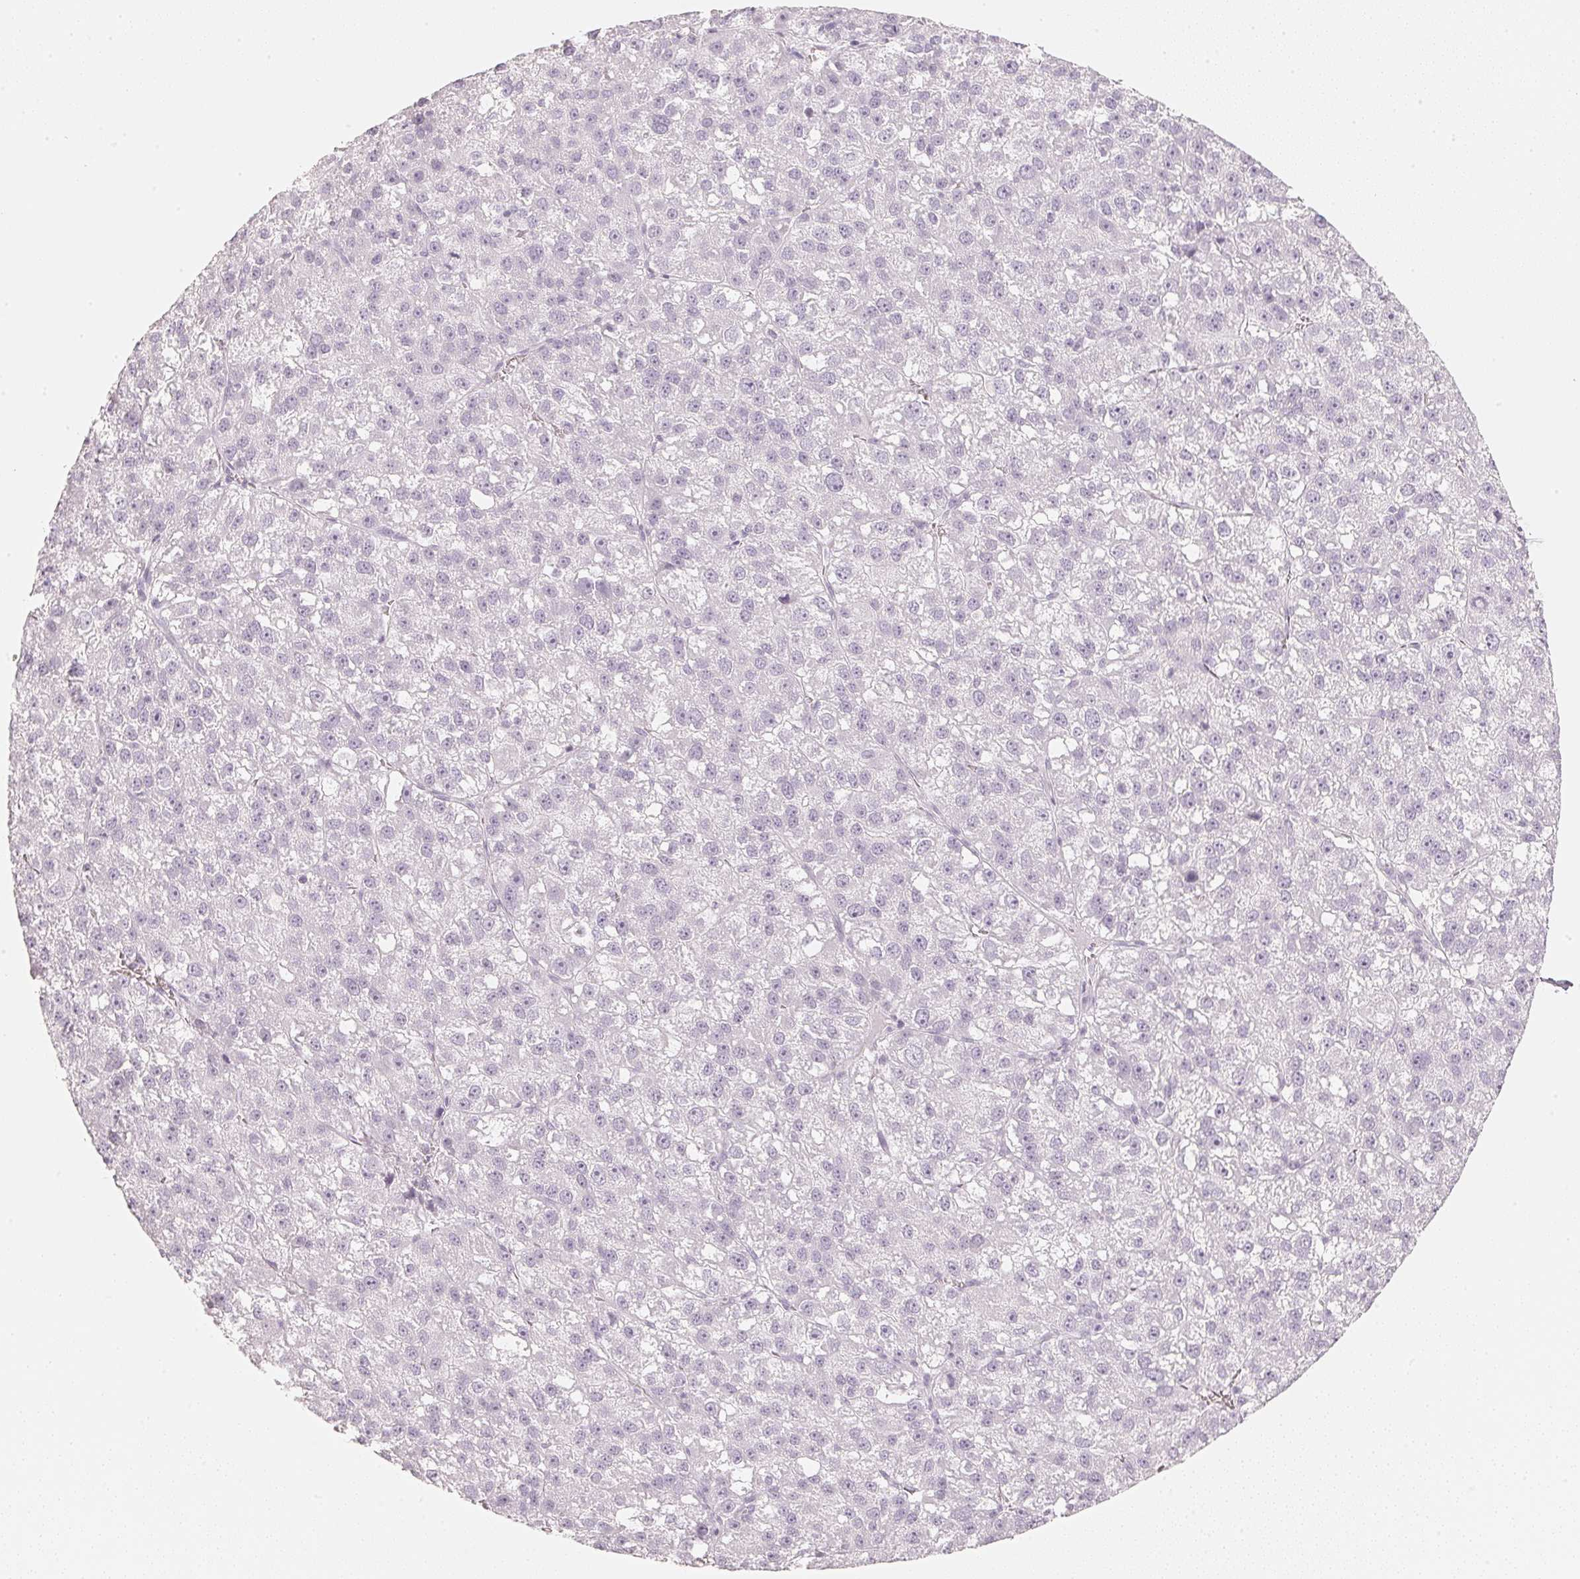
{"staining": {"intensity": "negative", "quantity": "none", "location": "none"}, "tissue": "liver cancer", "cell_type": "Tumor cells", "image_type": "cancer", "snomed": [{"axis": "morphology", "description": "Carcinoma, Hepatocellular, NOS"}, {"axis": "topography", "description": "Liver"}], "caption": "There is no significant staining in tumor cells of liver cancer.", "gene": "SLC22A8", "patient": {"sex": "female", "age": 70}}